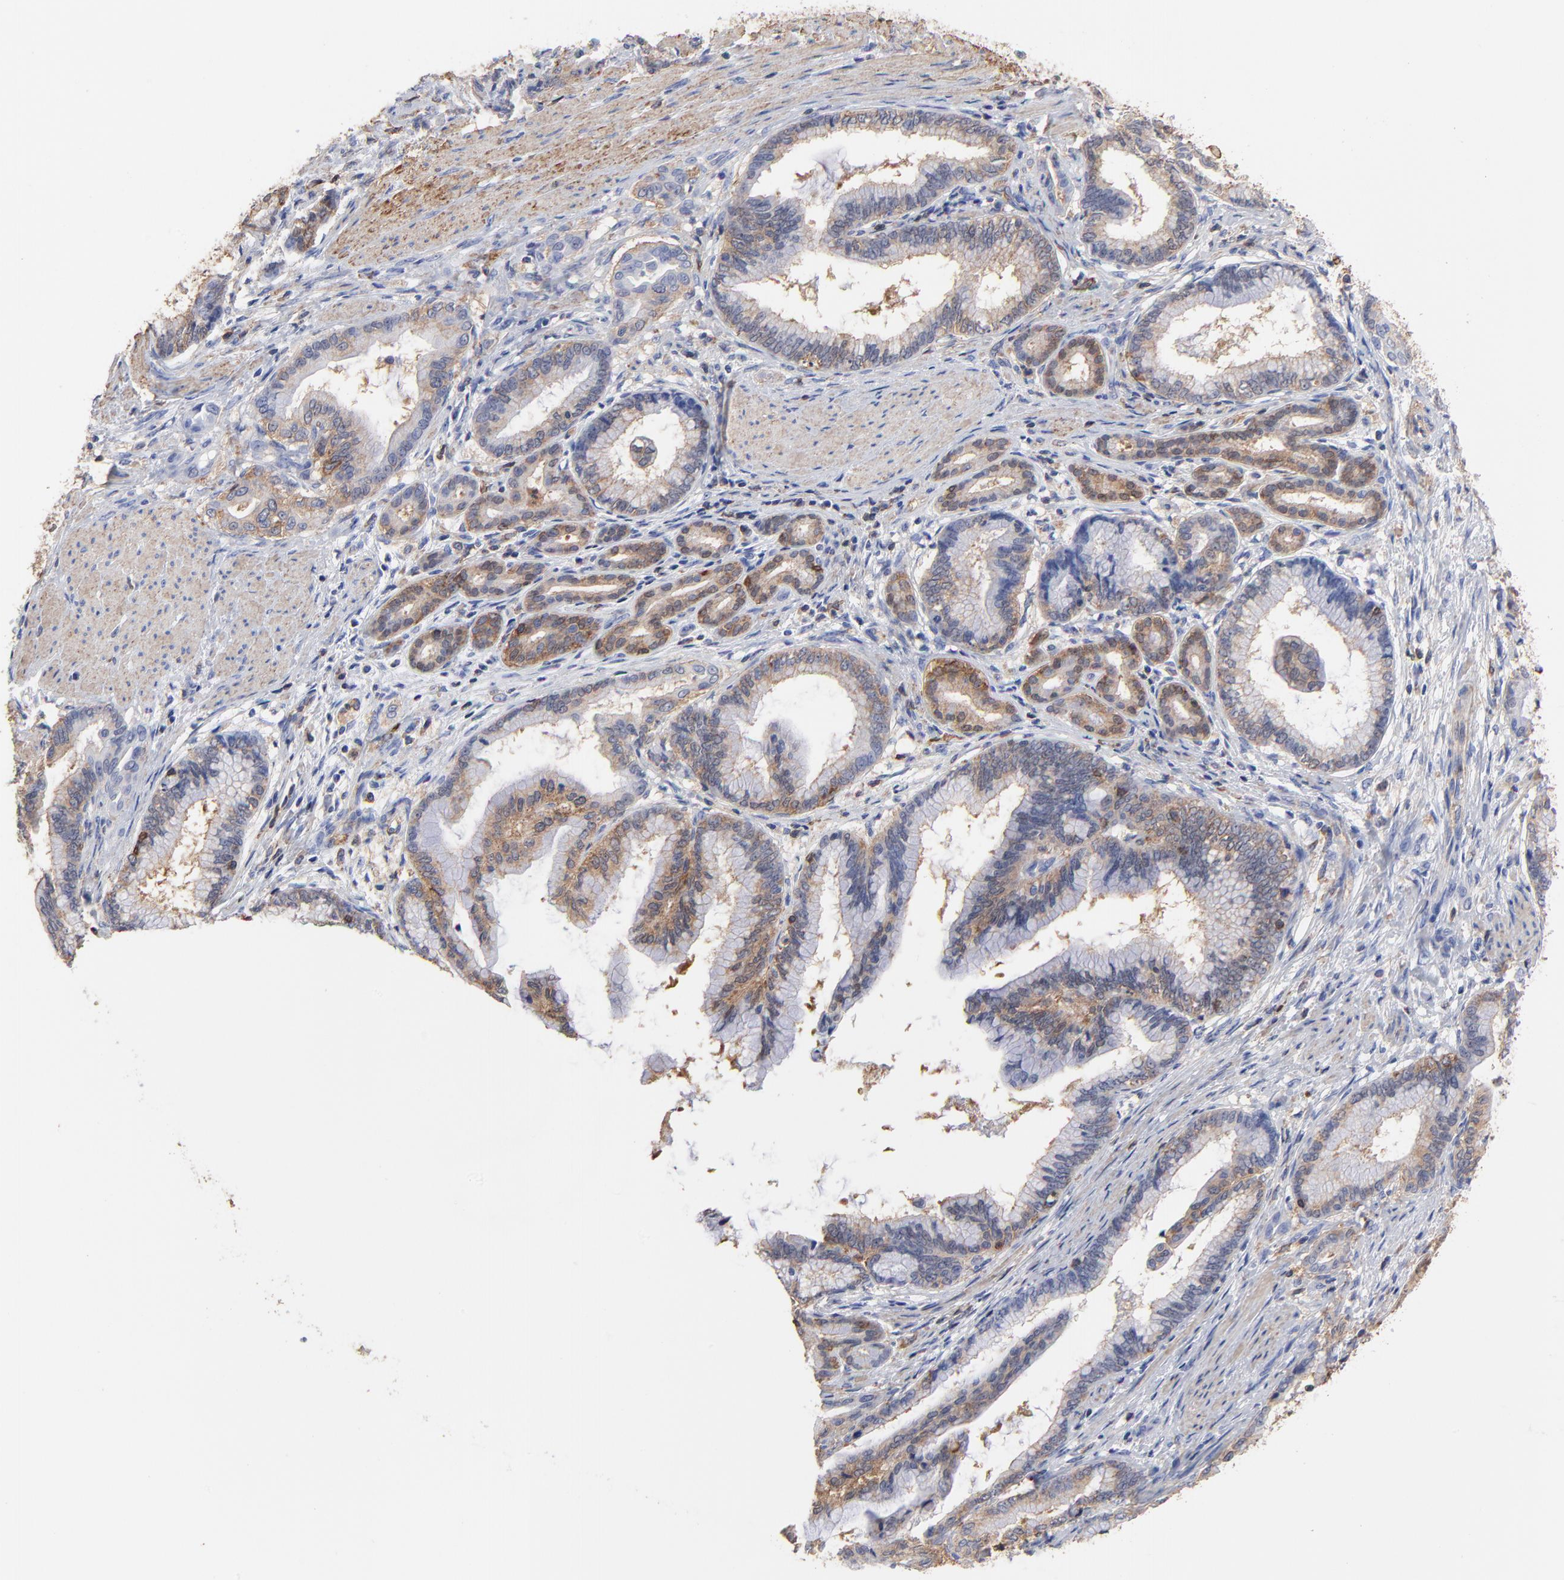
{"staining": {"intensity": "moderate", "quantity": "25%-75%", "location": "cytoplasmic/membranous"}, "tissue": "pancreatic cancer", "cell_type": "Tumor cells", "image_type": "cancer", "snomed": [{"axis": "morphology", "description": "Adenocarcinoma, NOS"}, {"axis": "topography", "description": "Pancreas"}], "caption": "IHC histopathology image of neoplastic tissue: human pancreatic adenocarcinoma stained using IHC demonstrates medium levels of moderate protein expression localized specifically in the cytoplasmic/membranous of tumor cells, appearing as a cytoplasmic/membranous brown color.", "gene": "ASL", "patient": {"sex": "female", "age": 64}}